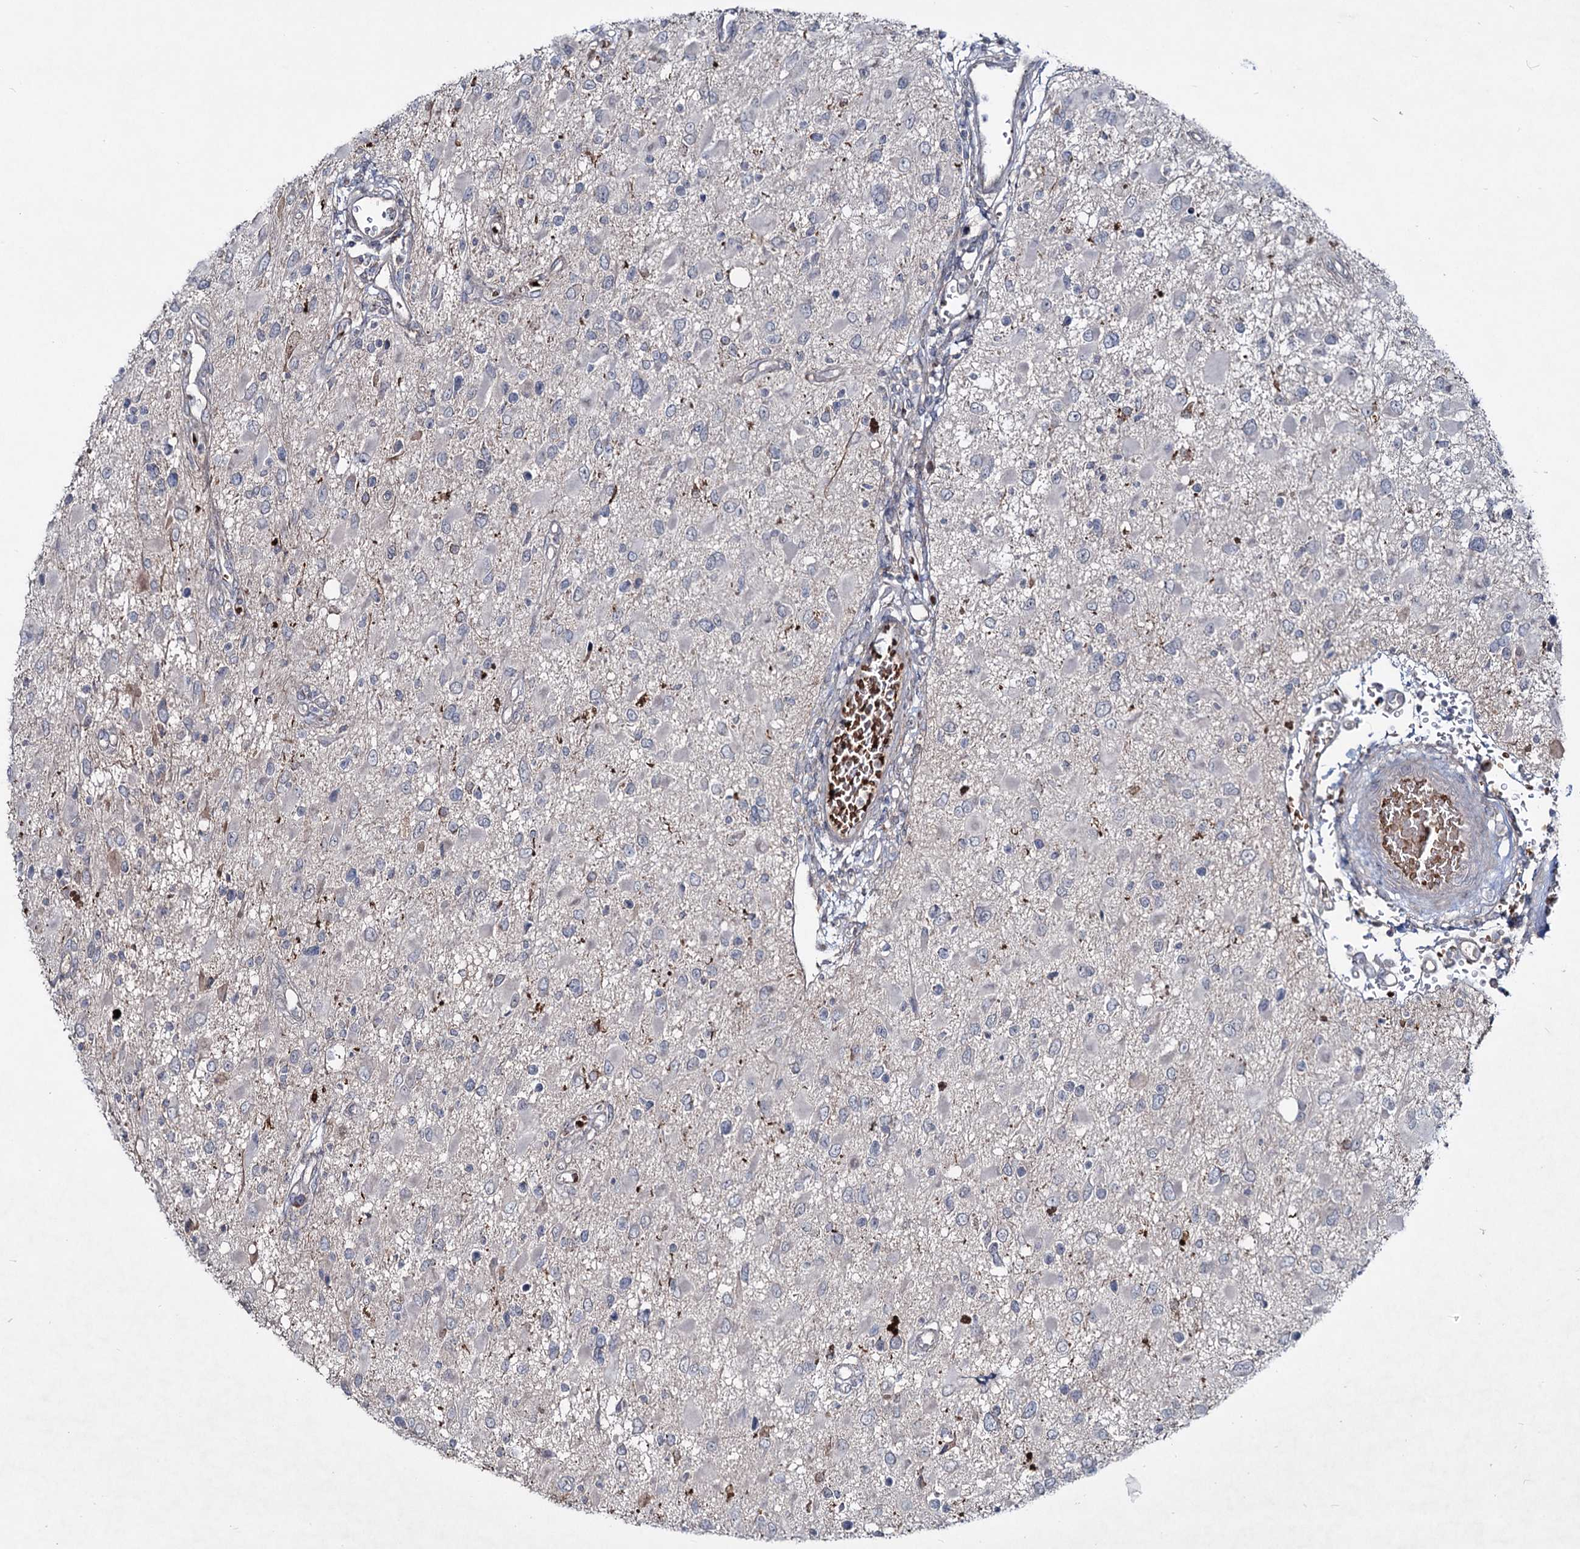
{"staining": {"intensity": "negative", "quantity": "none", "location": "none"}, "tissue": "glioma", "cell_type": "Tumor cells", "image_type": "cancer", "snomed": [{"axis": "morphology", "description": "Glioma, malignant, High grade"}, {"axis": "topography", "description": "Brain"}], "caption": "Immunohistochemical staining of glioma exhibits no significant positivity in tumor cells.", "gene": "RNF6", "patient": {"sex": "male", "age": 53}}